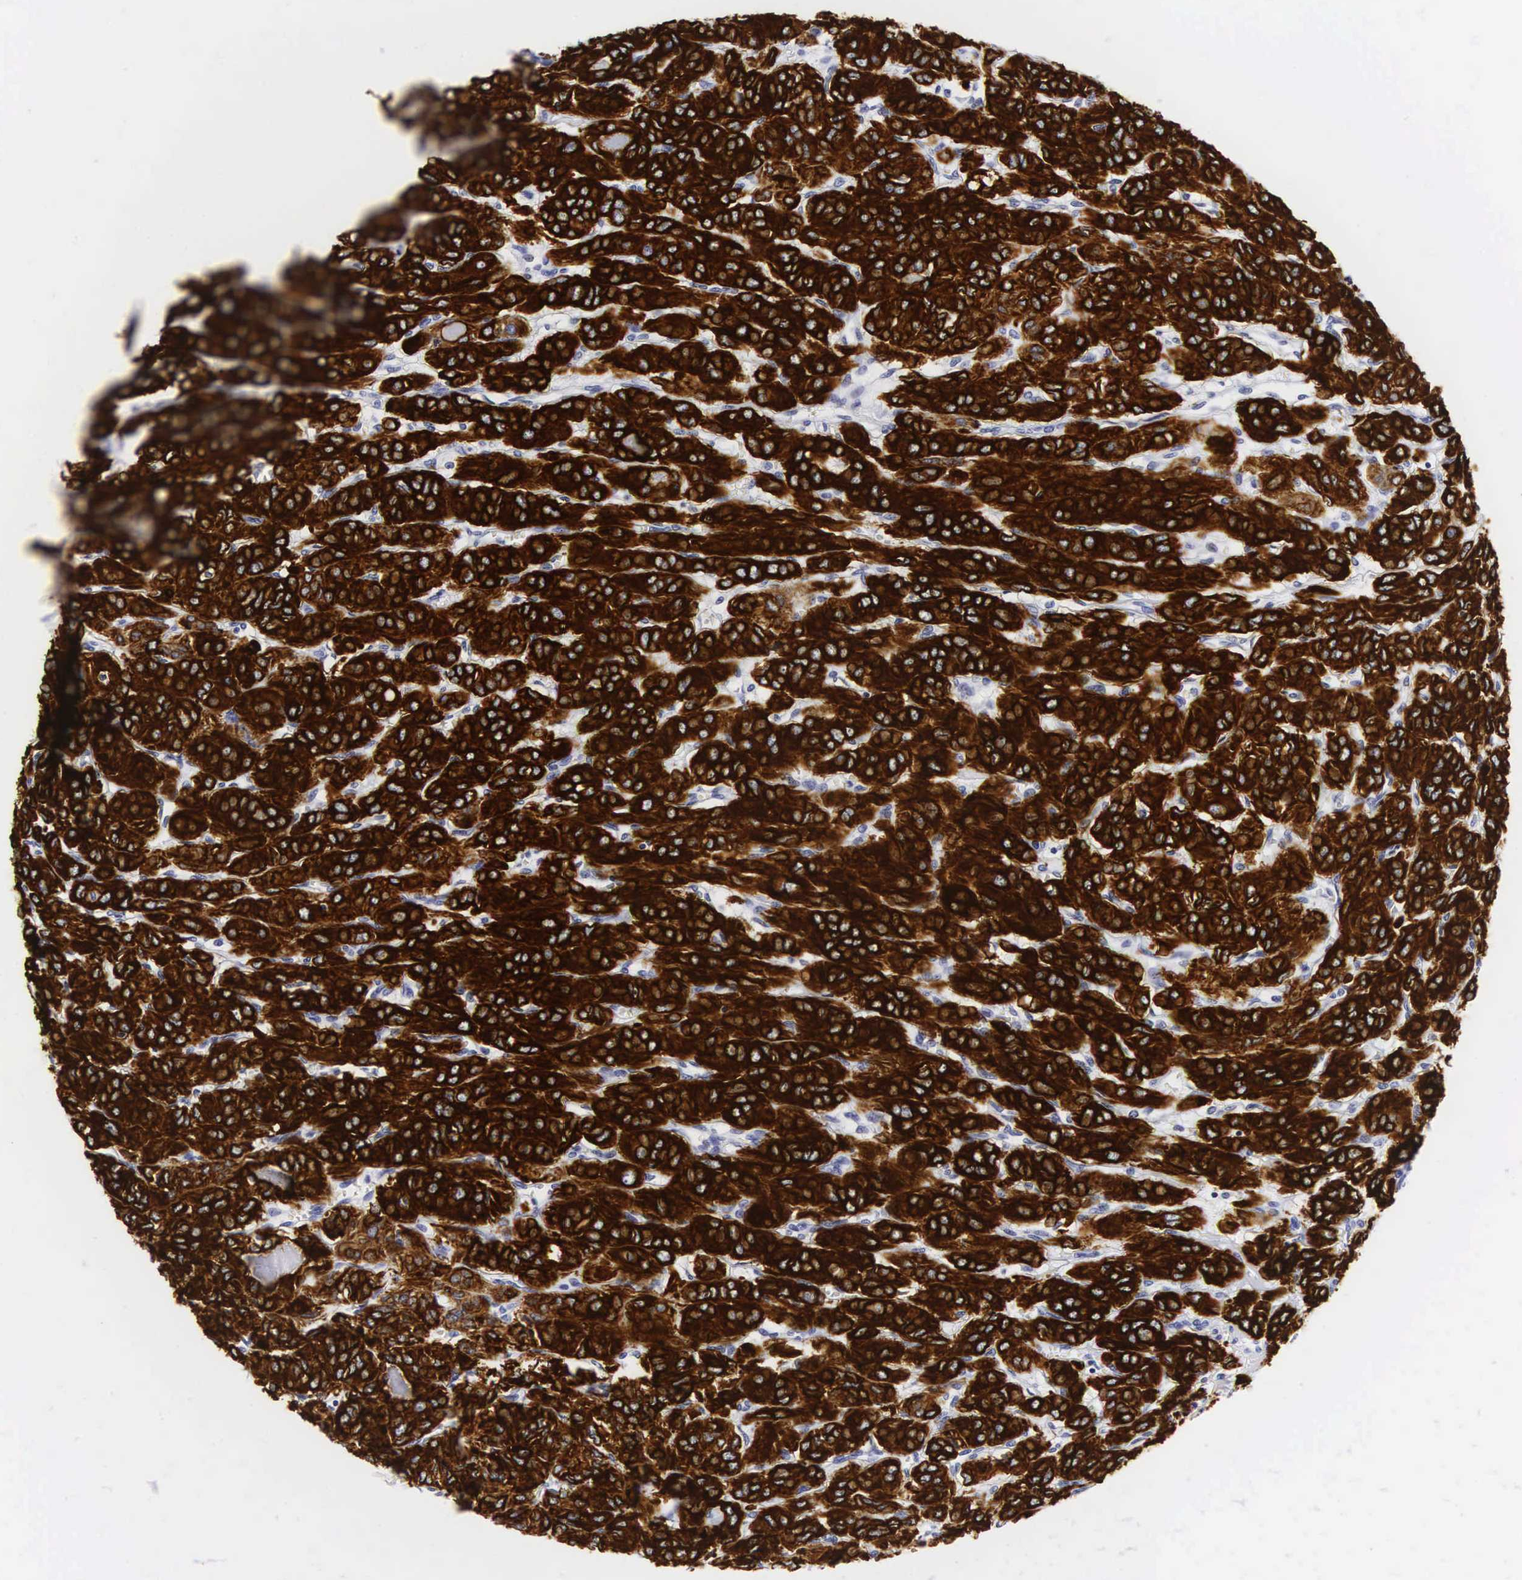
{"staining": {"intensity": "strong", "quantity": ">75%", "location": "cytoplasmic/membranous"}, "tissue": "thyroid cancer", "cell_type": "Tumor cells", "image_type": "cancer", "snomed": [{"axis": "morphology", "description": "Follicular adenoma carcinoma, NOS"}, {"axis": "topography", "description": "Thyroid gland"}], "caption": "Thyroid cancer (follicular adenoma carcinoma) stained for a protein demonstrates strong cytoplasmic/membranous positivity in tumor cells. The protein of interest is shown in brown color, while the nuclei are stained blue.", "gene": "KRT18", "patient": {"sex": "female", "age": 71}}